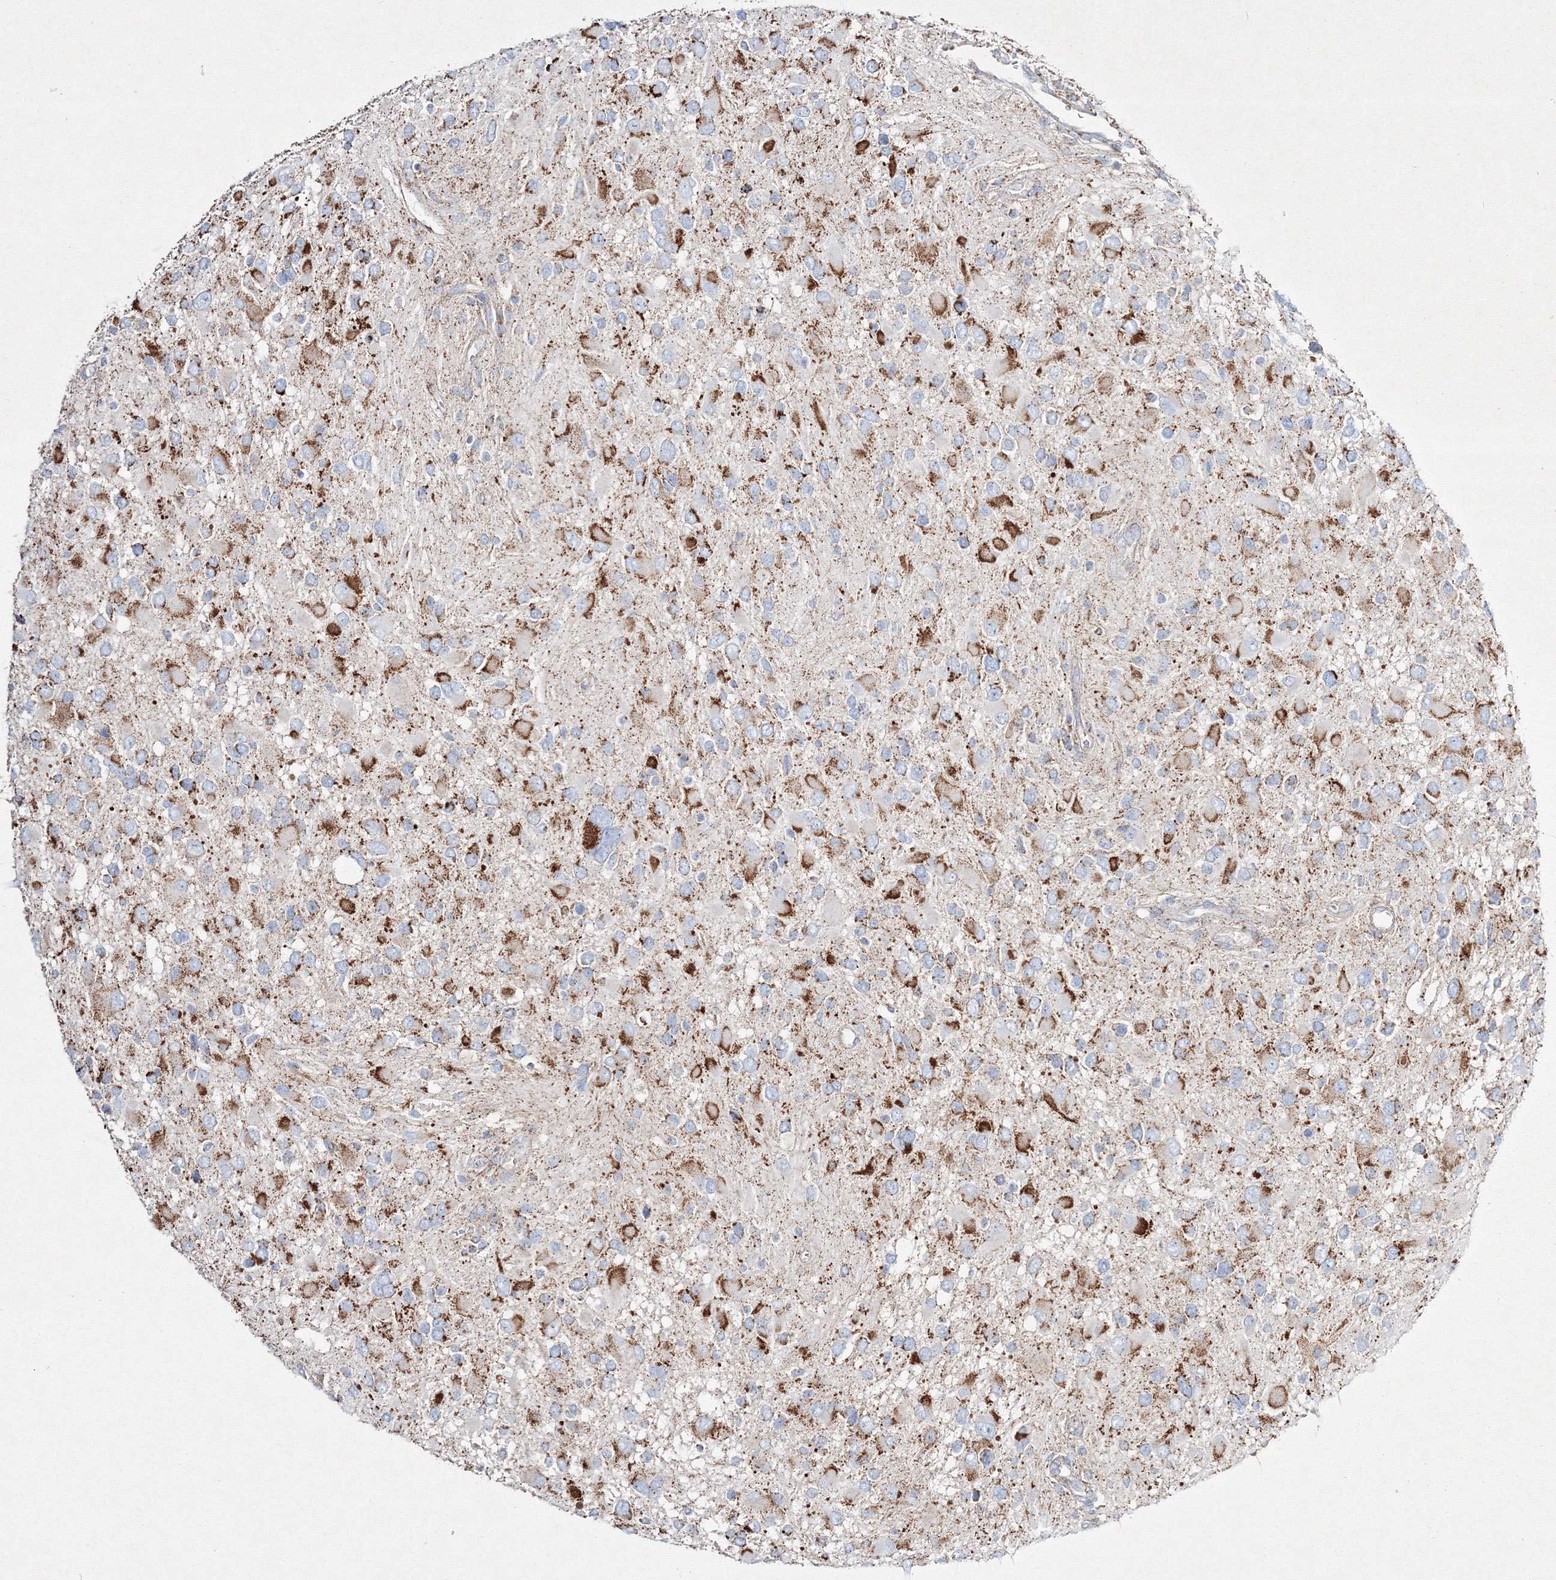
{"staining": {"intensity": "moderate", "quantity": "25%-75%", "location": "cytoplasmic/membranous"}, "tissue": "glioma", "cell_type": "Tumor cells", "image_type": "cancer", "snomed": [{"axis": "morphology", "description": "Glioma, malignant, High grade"}, {"axis": "topography", "description": "Brain"}], "caption": "Brown immunohistochemical staining in human glioma shows moderate cytoplasmic/membranous positivity in approximately 25%-75% of tumor cells.", "gene": "IGSF9", "patient": {"sex": "male", "age": 53}}